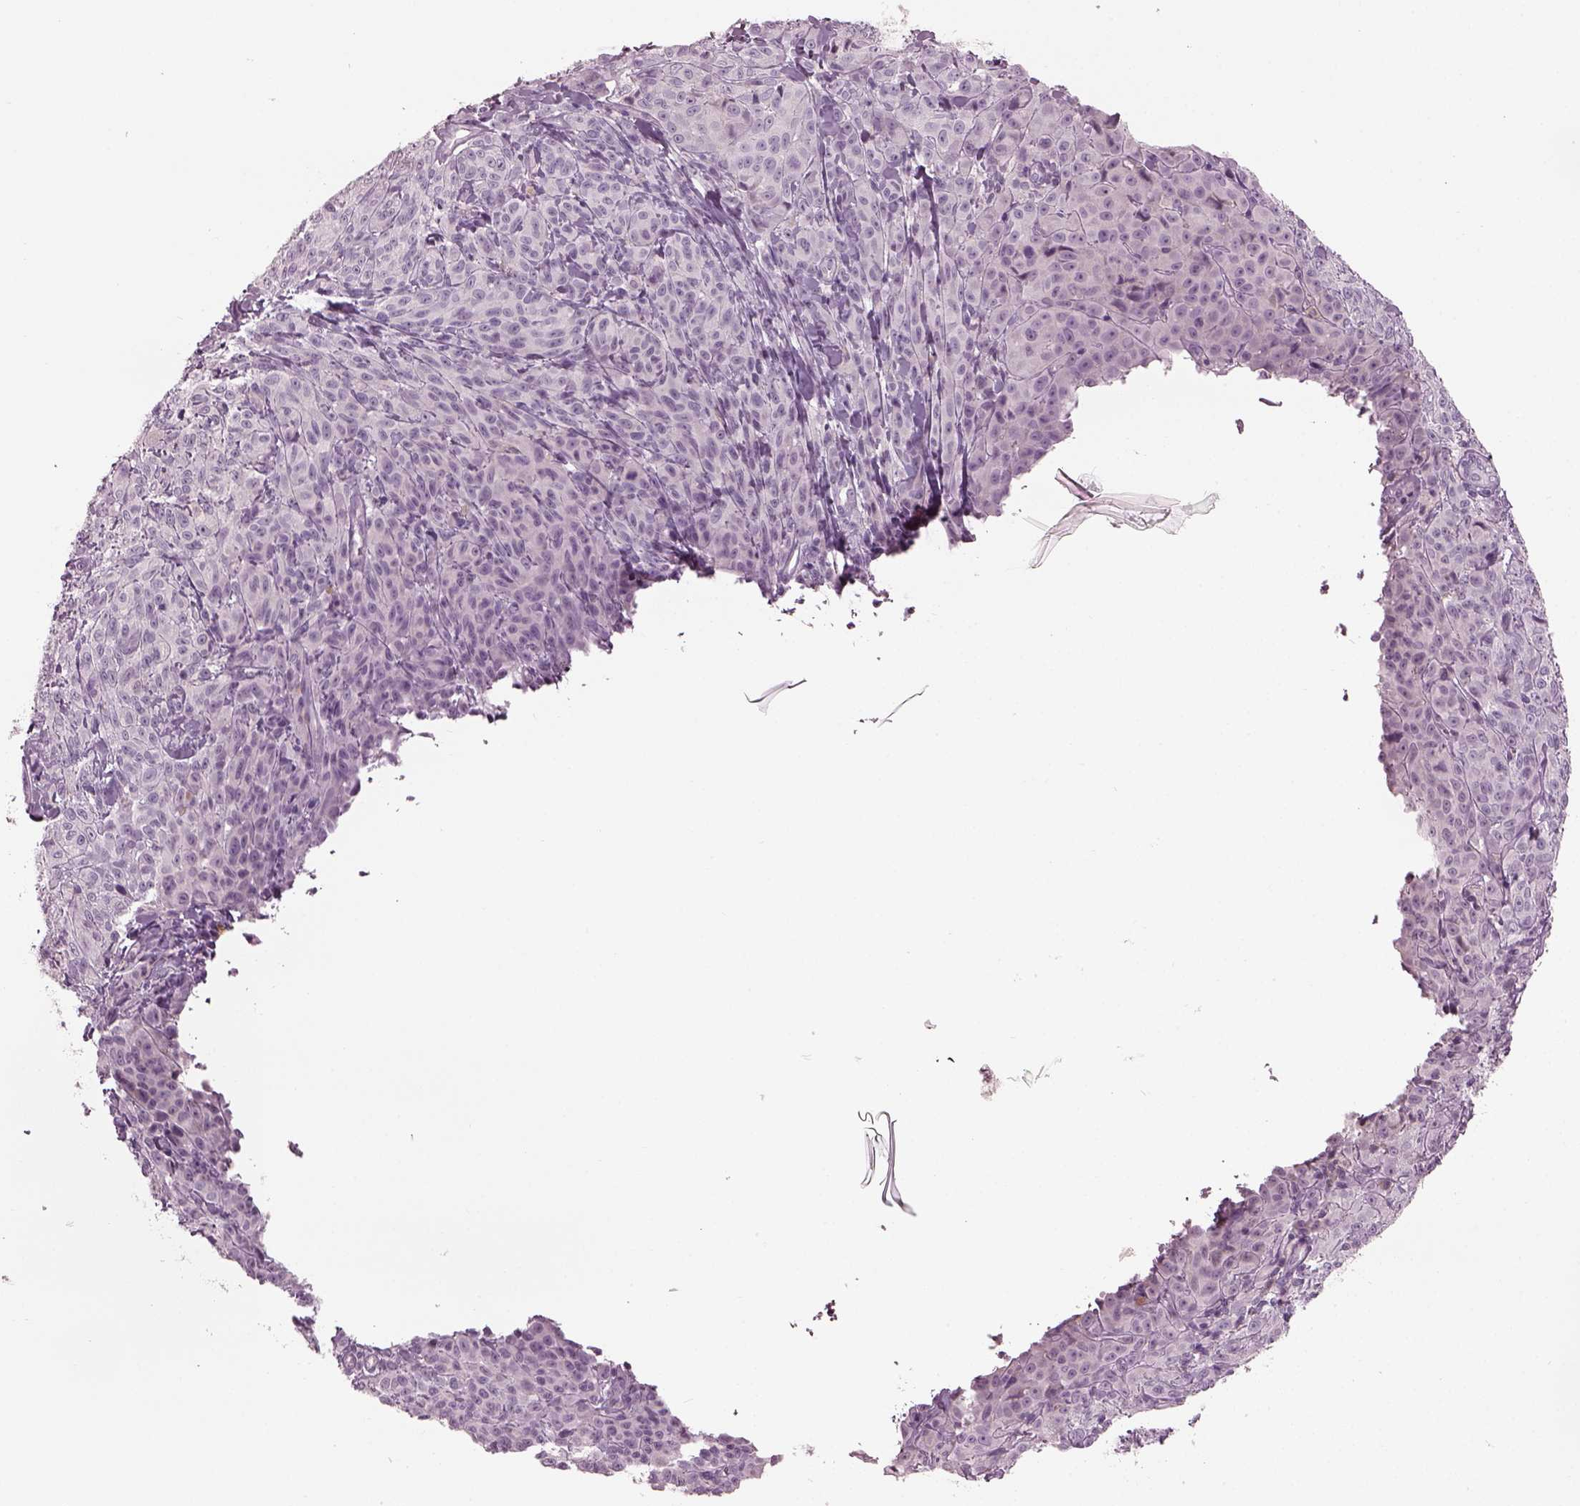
{"staining": {"intensity": "negative", "quantity": "none", "location": "none"}, "tissue": "melanoma", "cell_type": "Tumor cells", "image_type": "cancer", "snomed": [{"axis": "morphology", "description": "Malignant melanoma, NOS"}, {"axis": "topography", "description": "Skin"}], "caption": "Tumor cells are negative for protein expression in human melanoma. Nuclei are stained in blue.", "gene": "PACRG", "patient": {"sex": "male", "age": 89}}